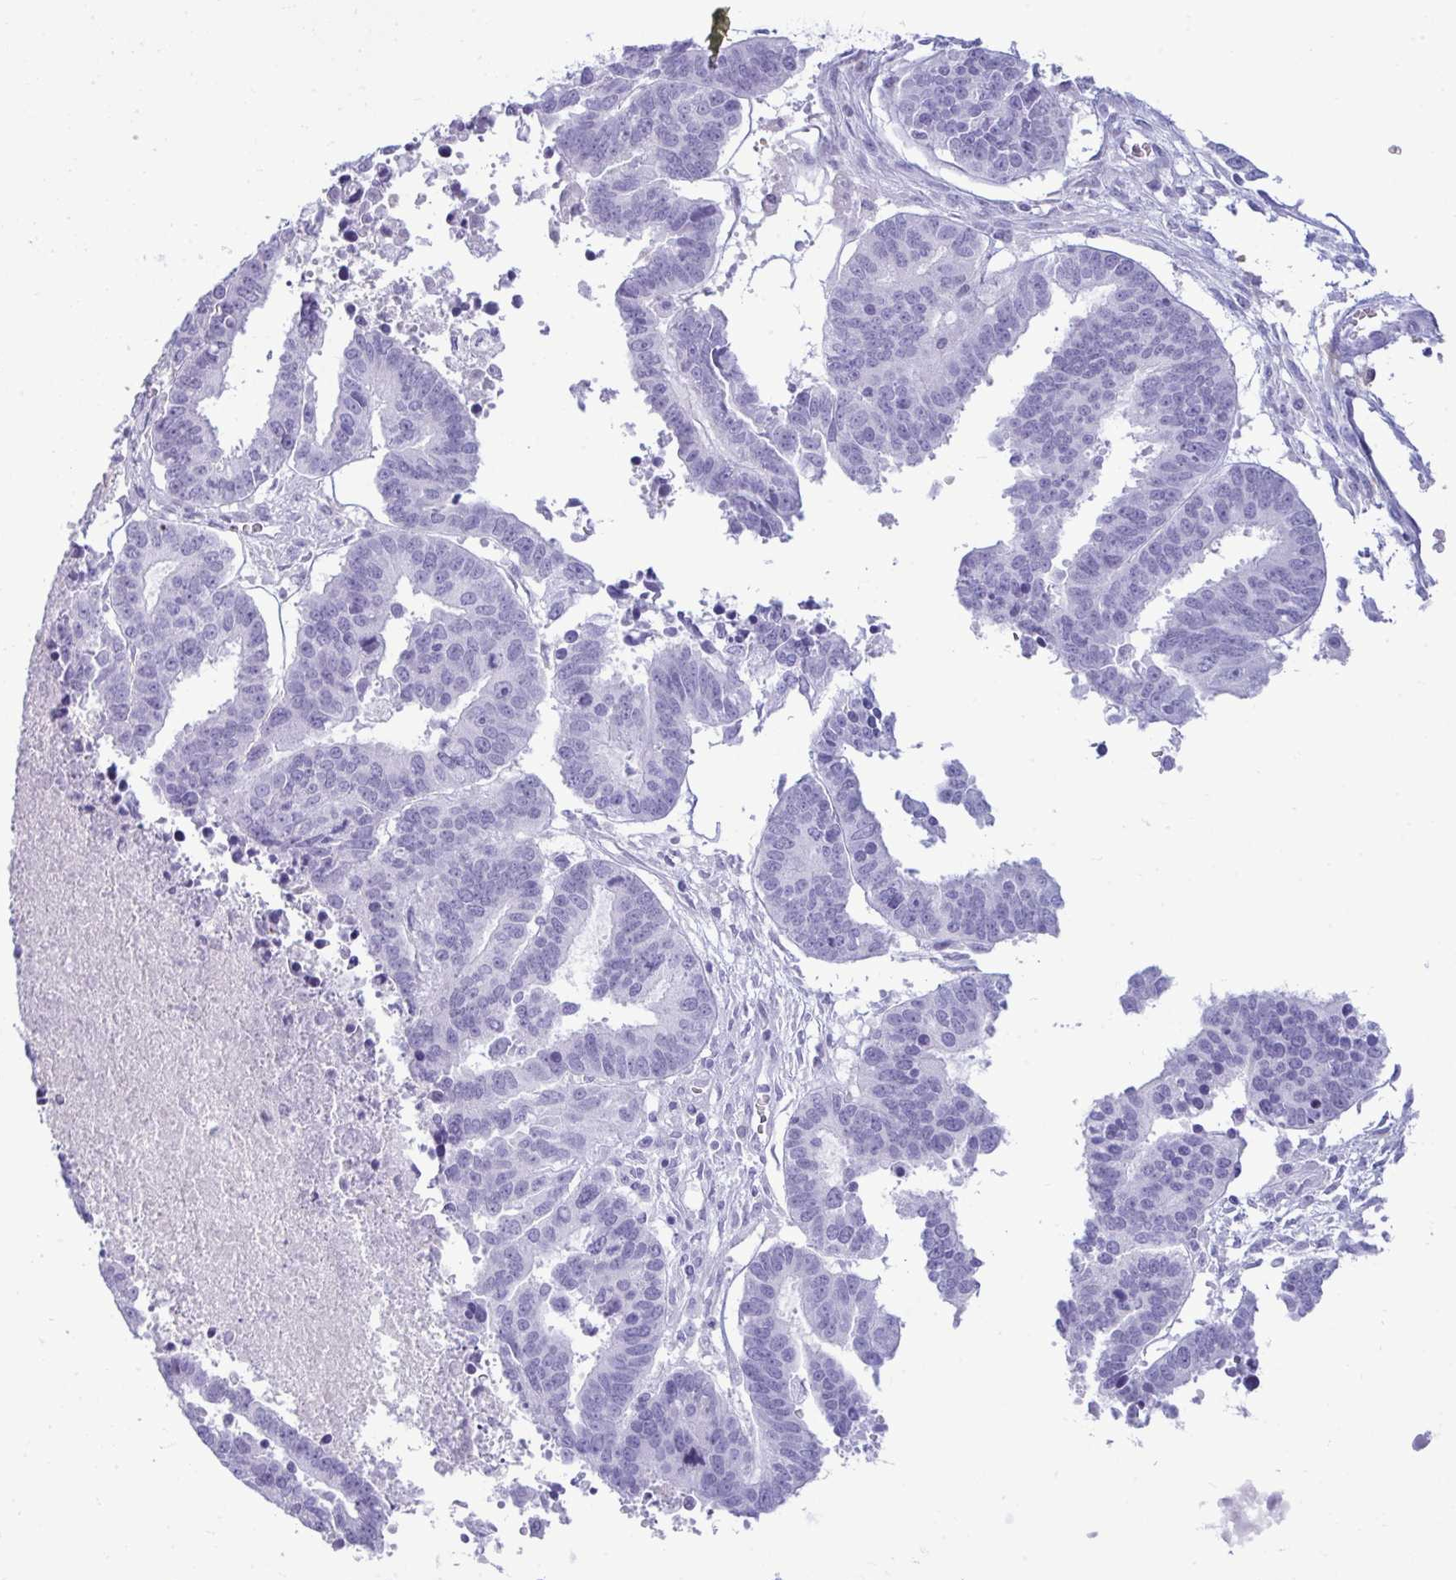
{"staining": {"intensity": "negative", "quantity": "none", "location": "none"}, "tissue": "ovarian cancer", "cell_type": "Tumor cells", "image_type": "cancer", "snomed": [{"axis": "morphology", "description": "Carcinoma, endometroid"}, {"axis": "morphology", "description": "Cystadenocarcinoma, serous, NOS"}, {"axis": "topography", "description": "Ovary"}], "caption": "Tumor cells are negative for protein expression in human ovarian cancer (serous cystadenocarcinoma).", "gene": "ANKRD60", "patient": {"sex": "female", "age": 45}}